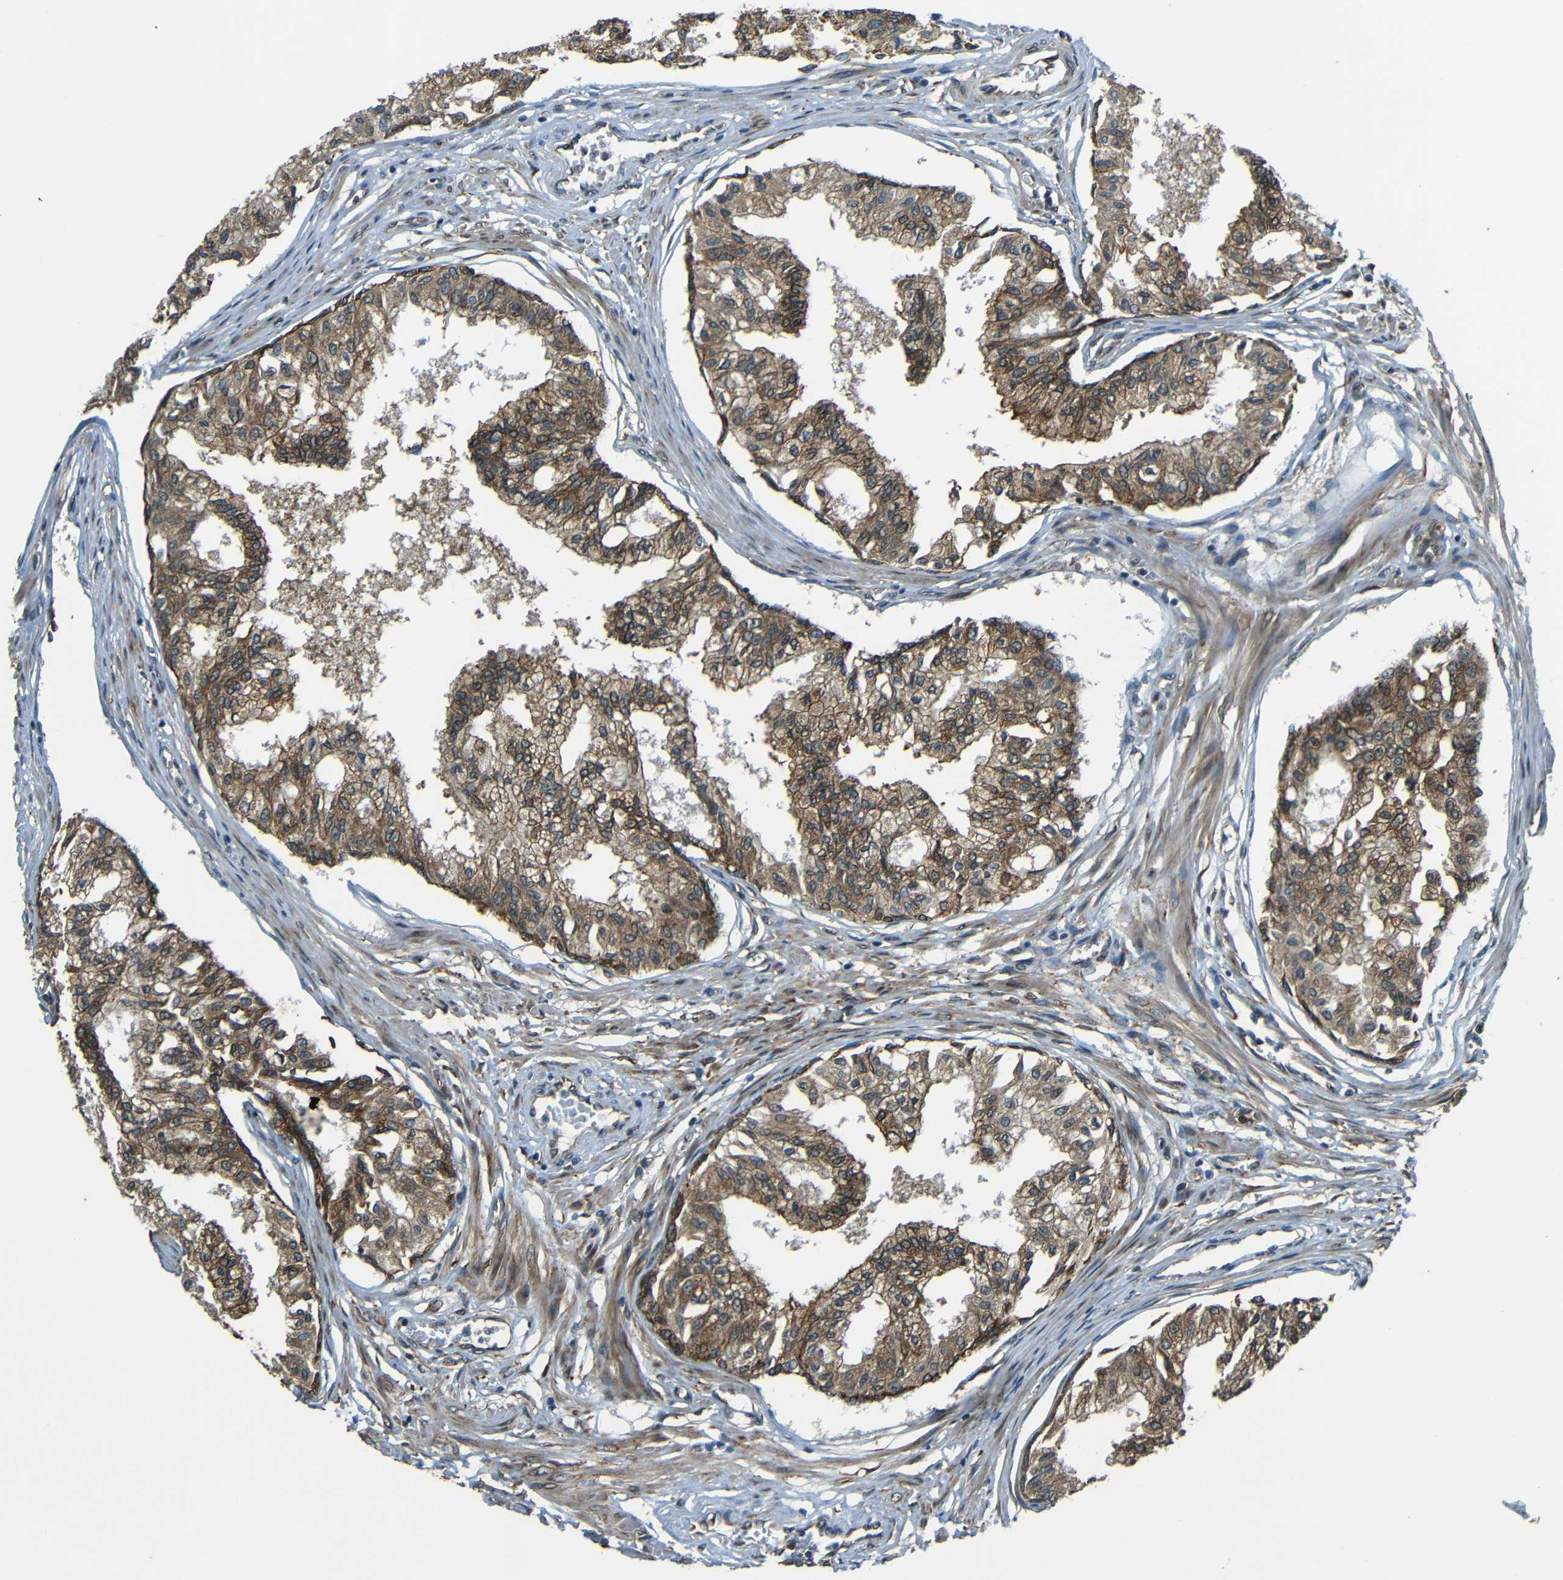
{"staining": {"intensity": "strong", "quantity": "25%-75%", "location": "cytoplasmic/membranous"}, "tissue": "prostate", "cell_type": "Glandular cells", "image_type": "normal", "snomed": [{"axis": "morphology", "description": "Normal tissue, NOS"}, {"axis": "topography", "description": "Prostate"}, {"axis": "topography", "description": "Seminal veicle"}], "caption": "Protein staining of normal prostate shows strong cytoplasmic/membranous expression in about 25%-75% of glandular cells. The protein is stained brown, and the nuclei are stained in blue (DAB IHC with brightfield microscopy, high magnification).", "gene": "VAPB", "patient": {"sex": "male", "age": 60}}